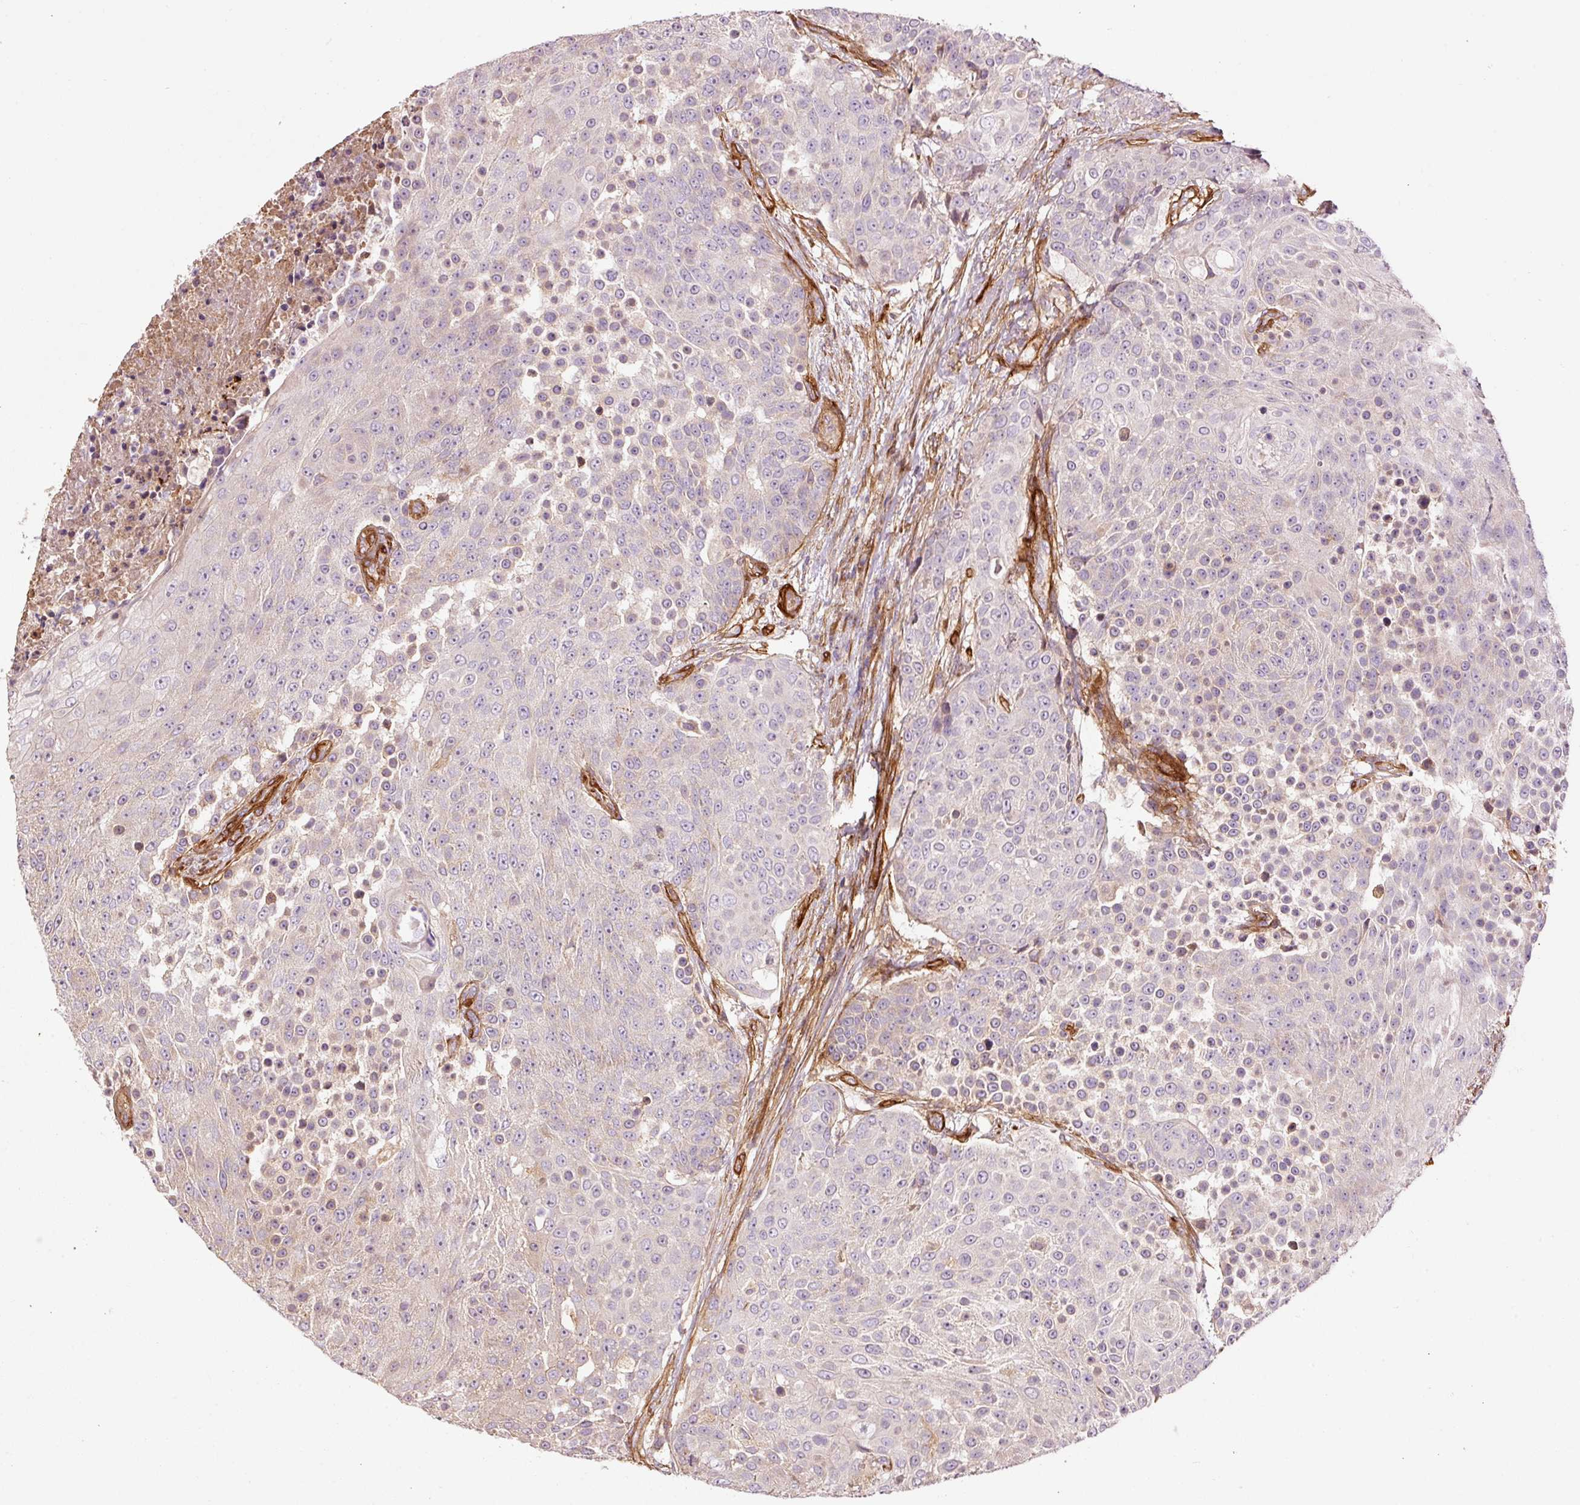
{"staining": {"intensity": "negative", "quantity": "none", "location": "none"}, "tissue": "urothelial cancer", "cell_type": "Tumor cells", "image_type": "cancer", "snomed": [{"axis": "morphology", "description": "Urothelial carcinoma, High grade"}, {"axis": "topography", "description": "Urinary bladder"}], "caption": "This is an immunohistochemistry micrograph of human high-grade urothelial carcinoma. There is no positivity in tumor cells.", "gene": "NID2", "patient": {"sex": "female", "age": 63}}